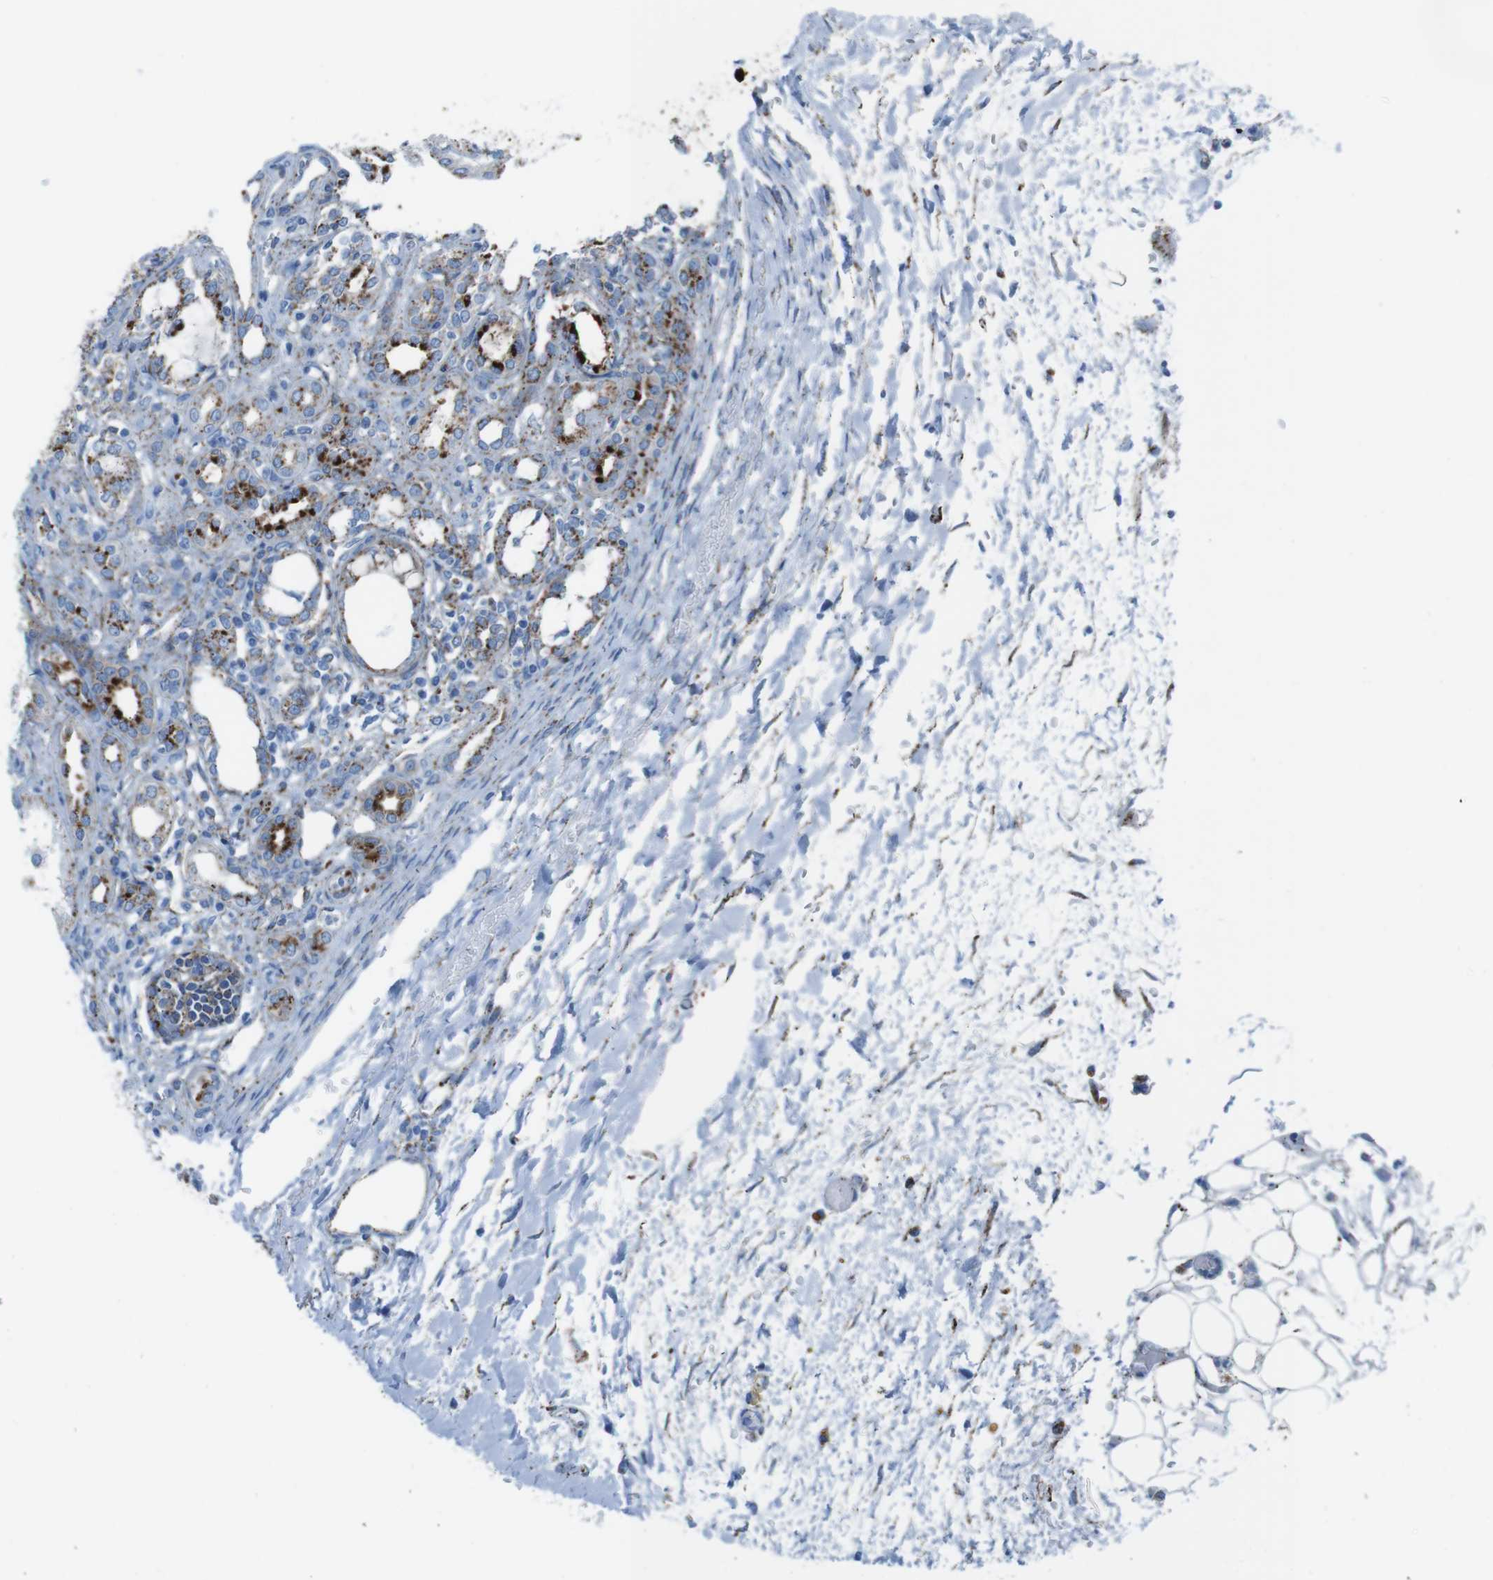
{"staining": {"intensity": "strong", "quantity": "<25%", "location": "cytoplasmic/membranous"}, "tissue": "kidney", "cell_type": "Cells in glomeruli", "image_type": "normal", "snomed": [{"axis": "morphology", "description": "Normal tissue, NOS"}, {"axis": "topography", "description": "Kidney"}], "caption": "IHC micrograph of normal human kidney stained for a protein (brown), which displays medium levels of strong cytoplasmic/membranous positivity in about <25% of cells in glomeruli.", "gene": "SCARB2", "patient": {"sex": "male", "age": 7}}